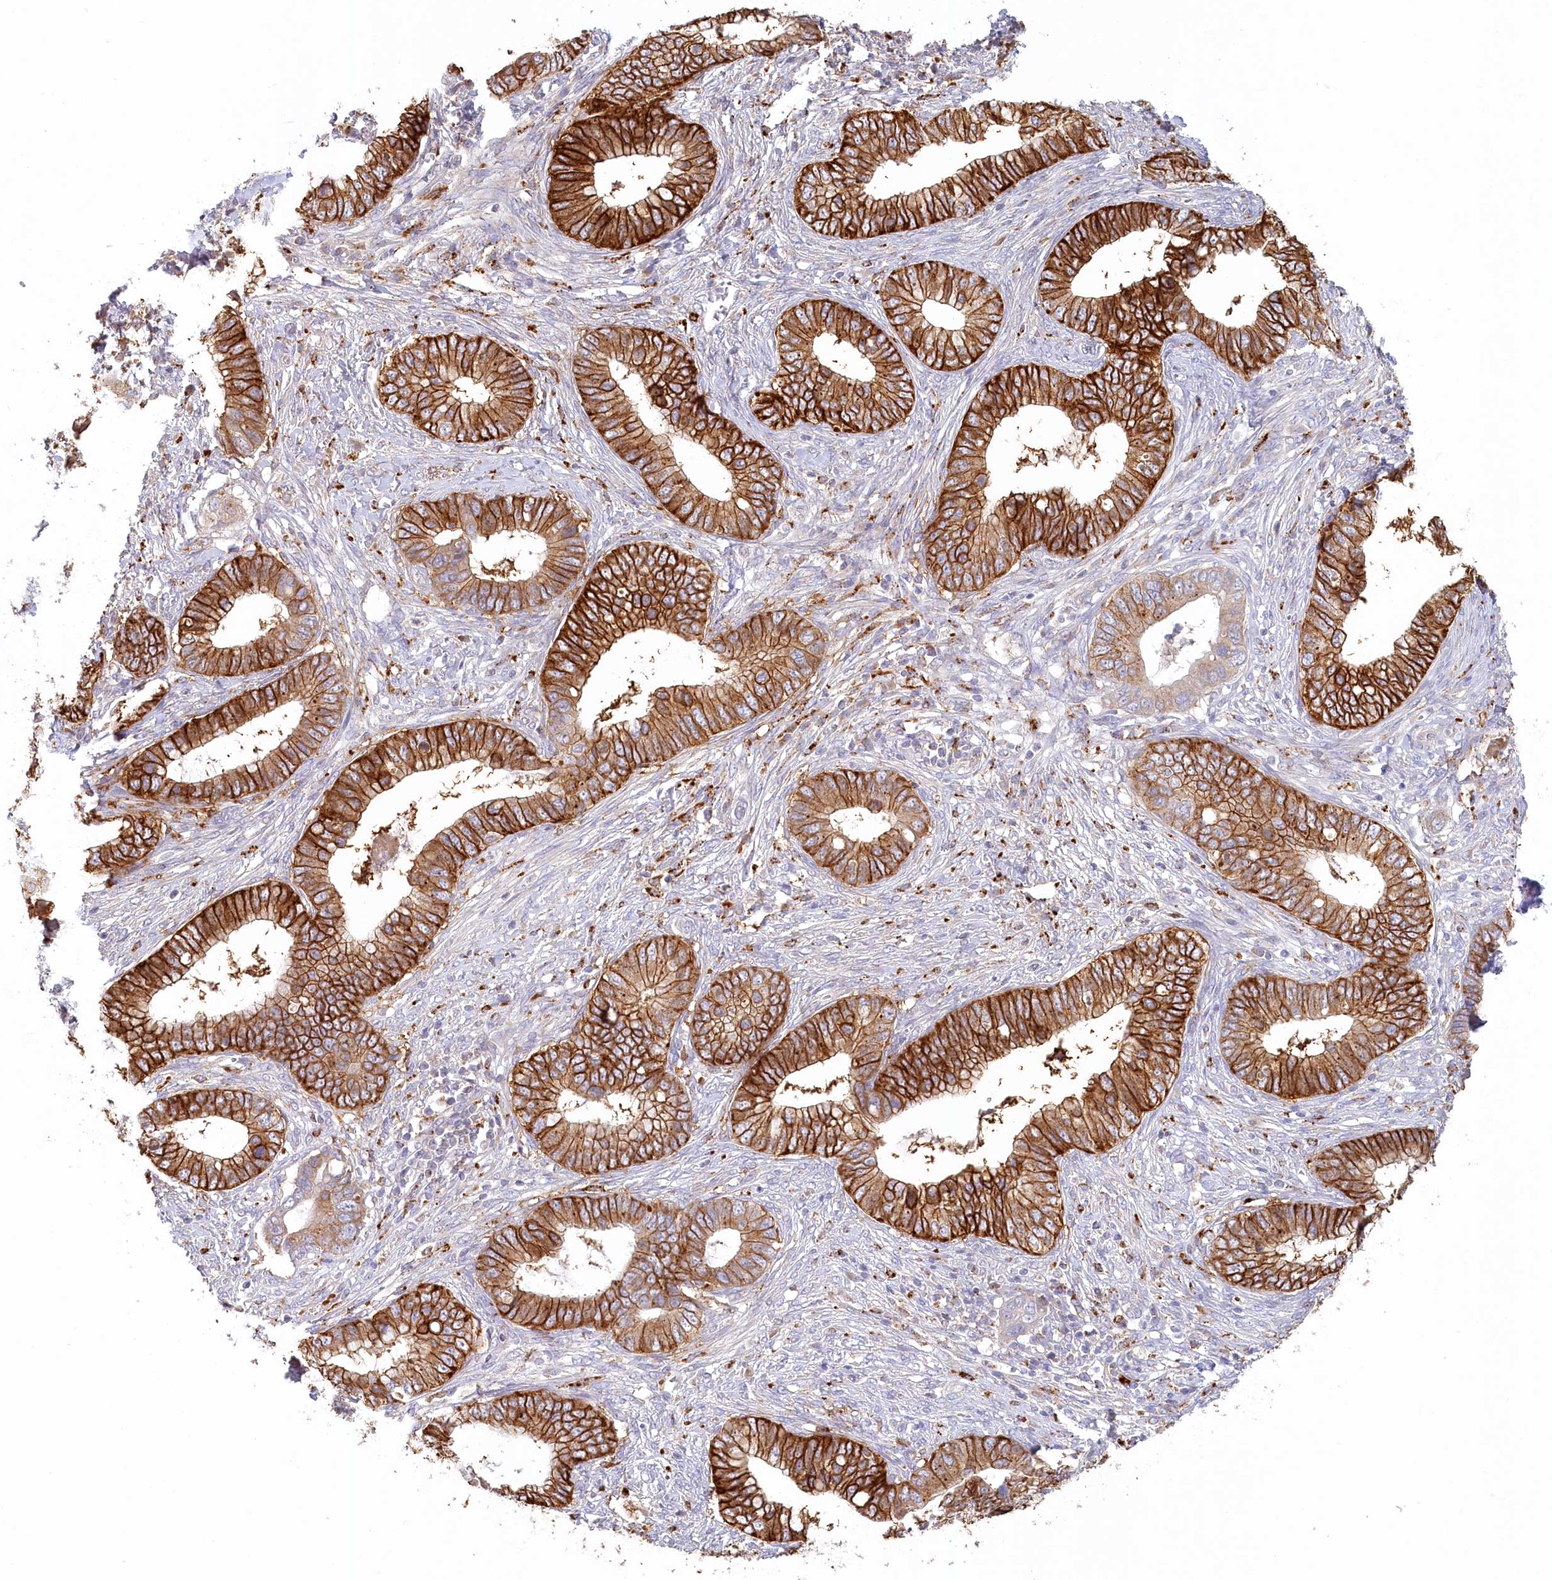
{"staining": {"intensity": "strong", "quantity": ">75%", "location": "cytoplasmic/membranous"}, "tissue": "cervical cancer", "cell_type": "Tumor cells", "image_type": "cancer", "snomed": [{"axis": "morphology", "description": "Adenocarcinoma, NOS"}, {"axis": "topography", "description": "Cervix"}], "caption": "About >75% of tumor cells in cervical cancer reveal strong cytoplasmic/membranous protein expression as visualized by brown immunohistochemical staining.", "gene": "VSIG1", "patient": {"sex": "female", "age": 44}}